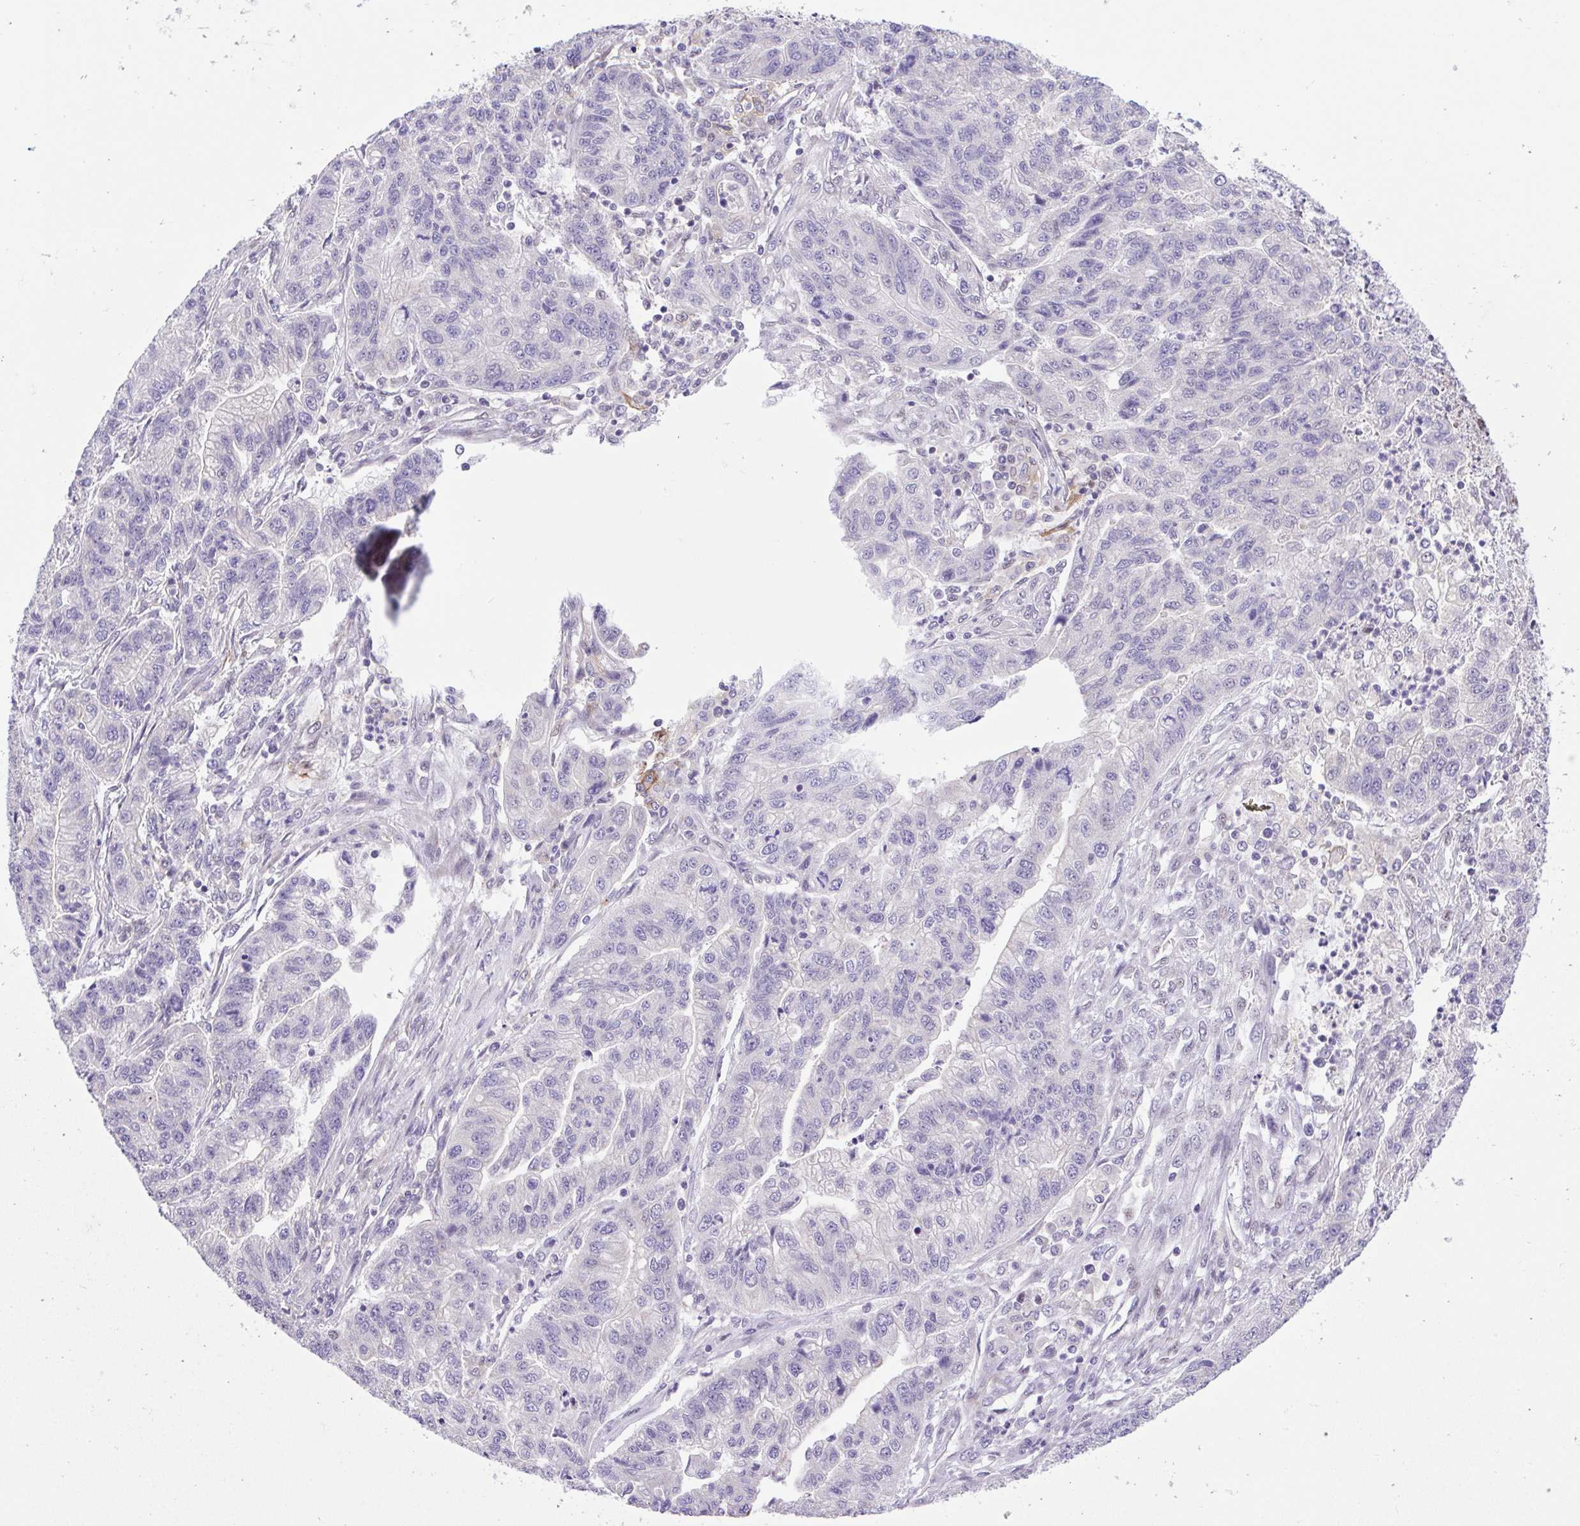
{"staining": {"intensity": "negative", "quantity": "none", "location": "none"}, "tissue": "stomach cancer", "cell_type": "Tumor cells", "image_type": "cancer", "snomed": [{"axis": "morphology", "description": "Adenocarcinoma, NOS"}, {"axis": "topography", "description": "Stomach"}], "caption": "Protein analysis of adenocarcinoma (stomach) shows no significant expression in tumor cells.", "gene": "ERG", "patient": {"sex": "male", "age": 83}}